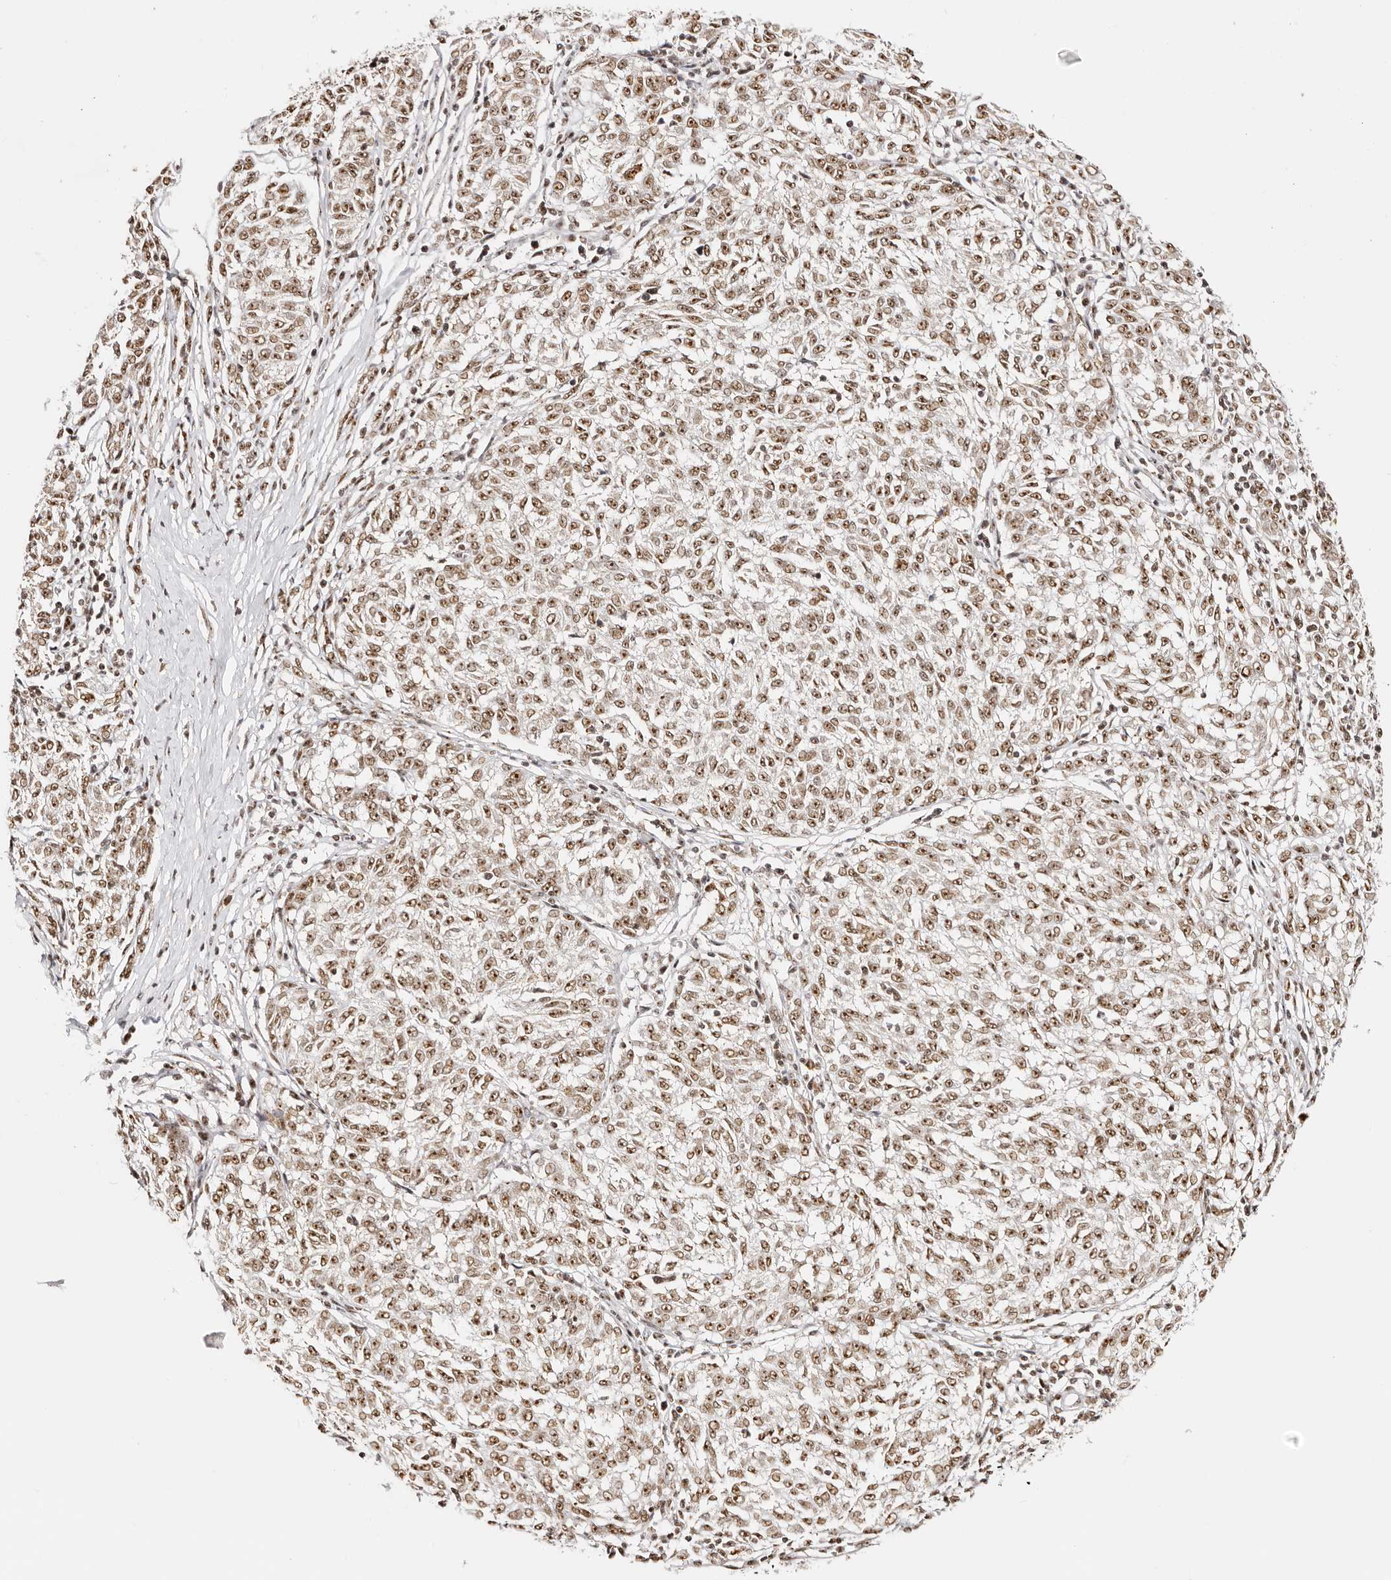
{"staining": {"intensity": "moderate", "quantity": ">75%", "location": "nuclear"}, "tissue": "melanoma", "cell_type": "Tumor cells", "image_type": "cancer", "snomed": [{"axis": "morphology", "description": "Malignant melanoma, NOS"}, {"axis": "topography", "description": "Skin"}], "caption": "Tumor cells demonstrate moderate nuclear staining in approximately >75% of cells in malignant melanoma.", "gene": "IQGAP3", "patient": {"sex": "female", "age": 72}}